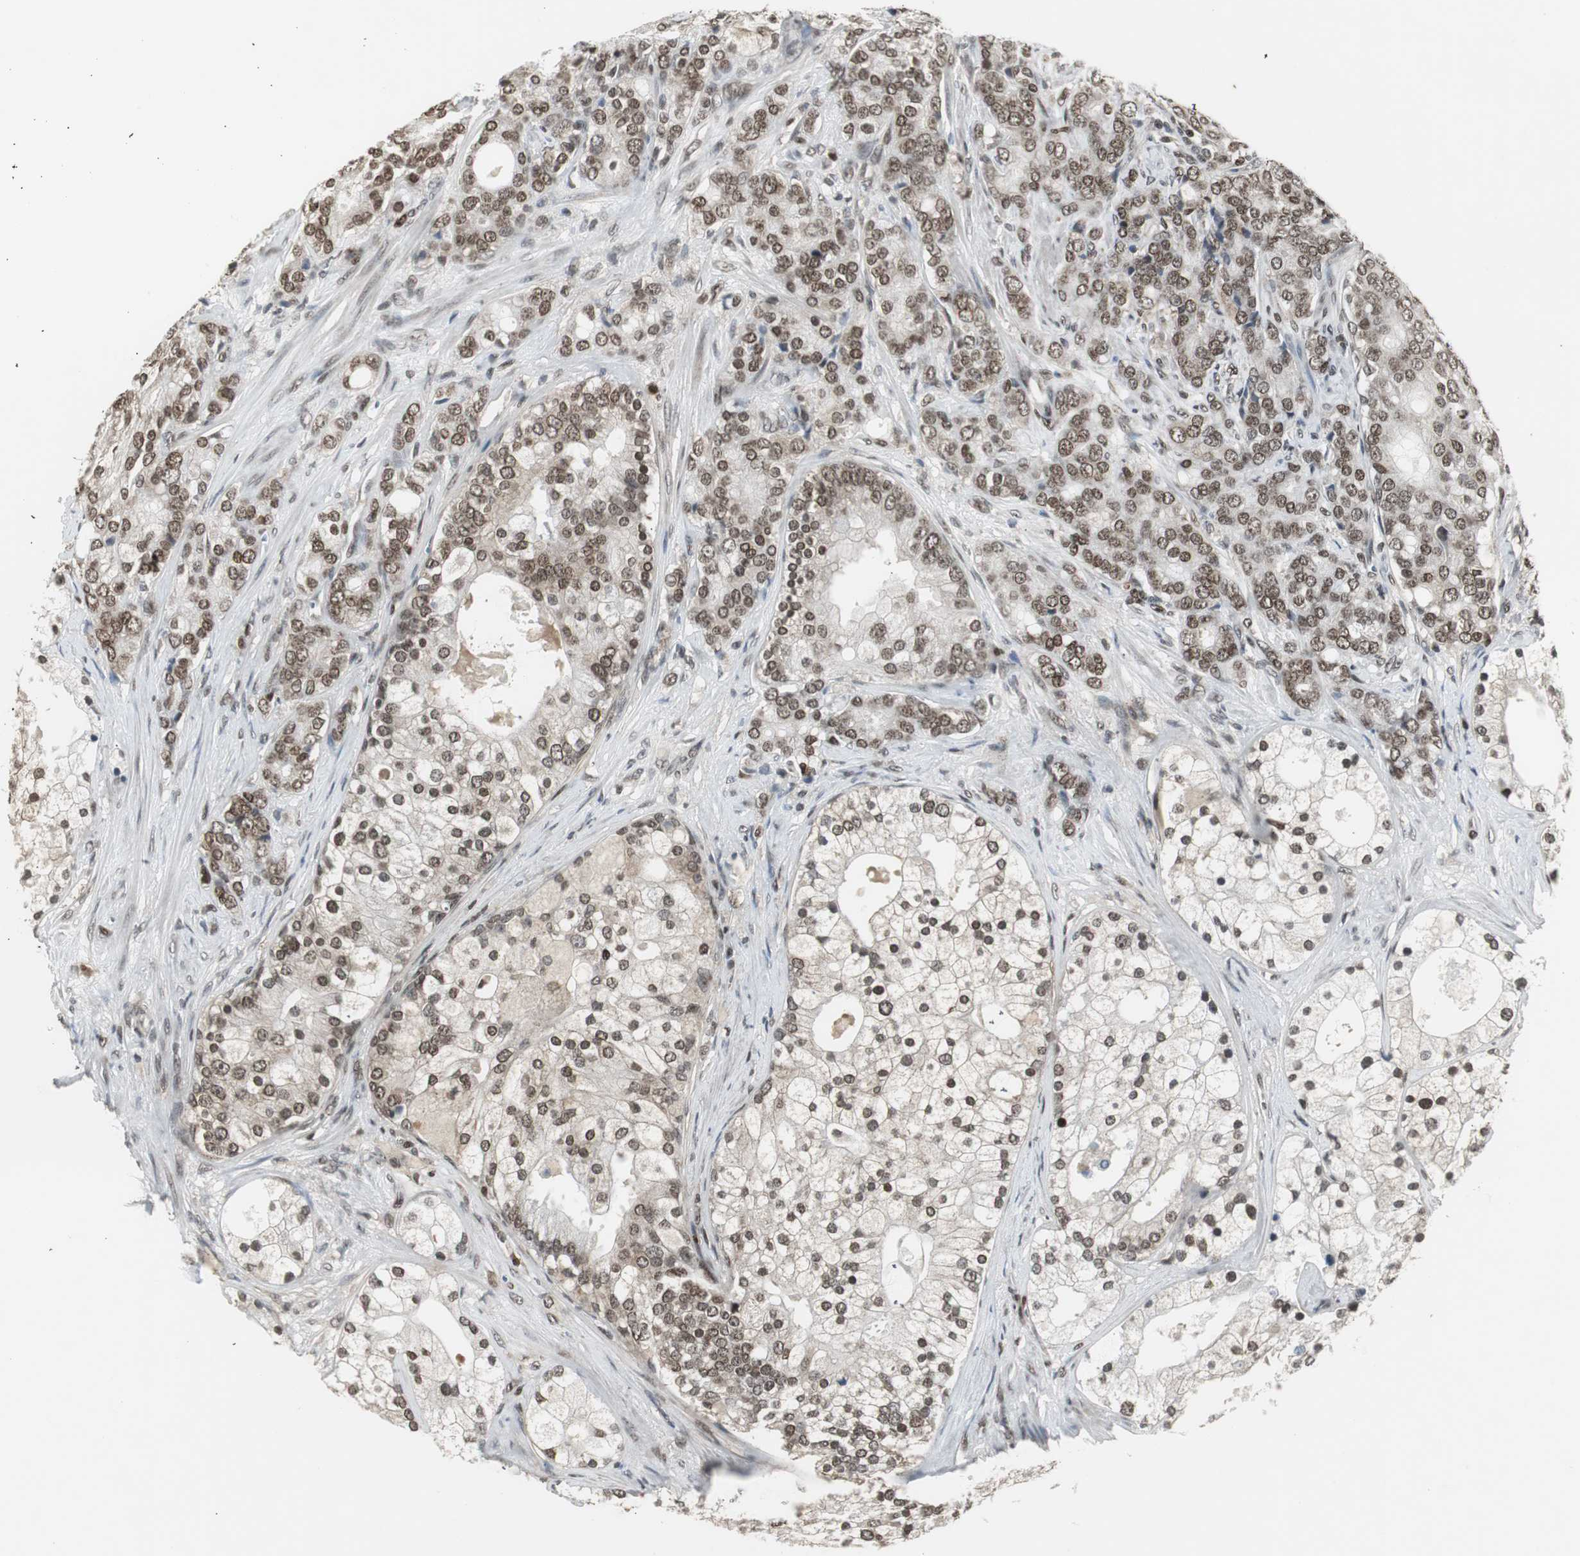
{"staining": {"intensity": "moderate", "quantity": ">75%", "location": "nuclear"}, "tissue": "prostate cancer", "cell_type": "Tumor cells", "image_type": "cancer", "snomed": [{"axis": "morphology", "description": "Adenocarcinoma, Low grade"}, {"axis": "topography", "description": "Prostate"}], "caption": "Immunohistochemical staining of human prostate cancer exhibits moderate nuclear protein staining in approximately >75% of tumor cells.", "gene": "MPG", "patient": {"sex": "male", "age": 58}}